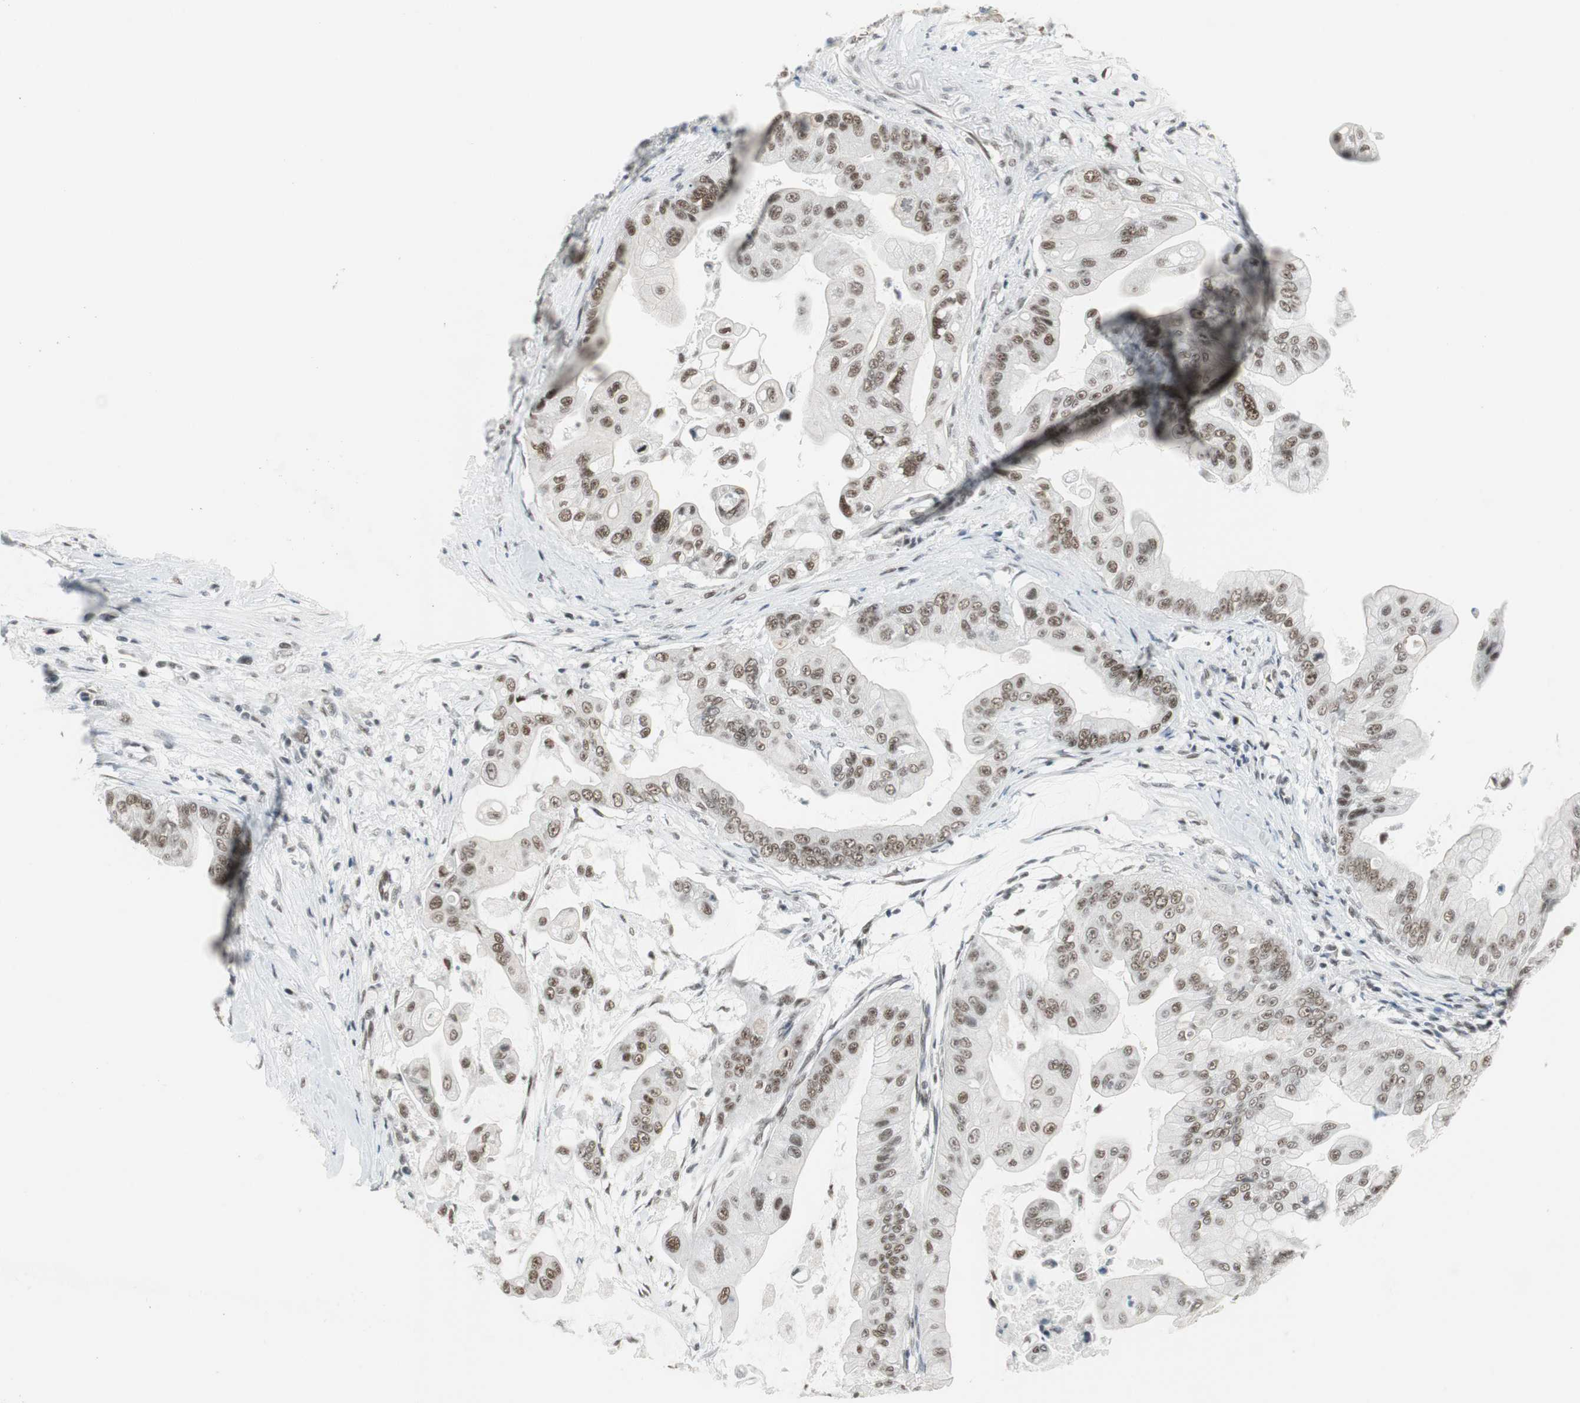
{"staining": {"intensity": "moderate", "quantity": ">75%", "location": "nuclear"}, "tissue": "pancreatic cancer", "cell_type": "Tumor cells", "image_type": "cancer", "snomed": [{"axis": "morphology", "description": "Adenocarcinoma, NOS"}, {"axis": "topography", "description": "Pancreas"}], "caption": "A brown stain labels moderate nuclear staining of a protein in pancreatic cancer tumor cells. Immunohistochemistry (ihc) stains the protein of interest in brown and the nuclei are stained blue.", "gene": "RTF1", "patient": {"sex": "female", "age": 75}}